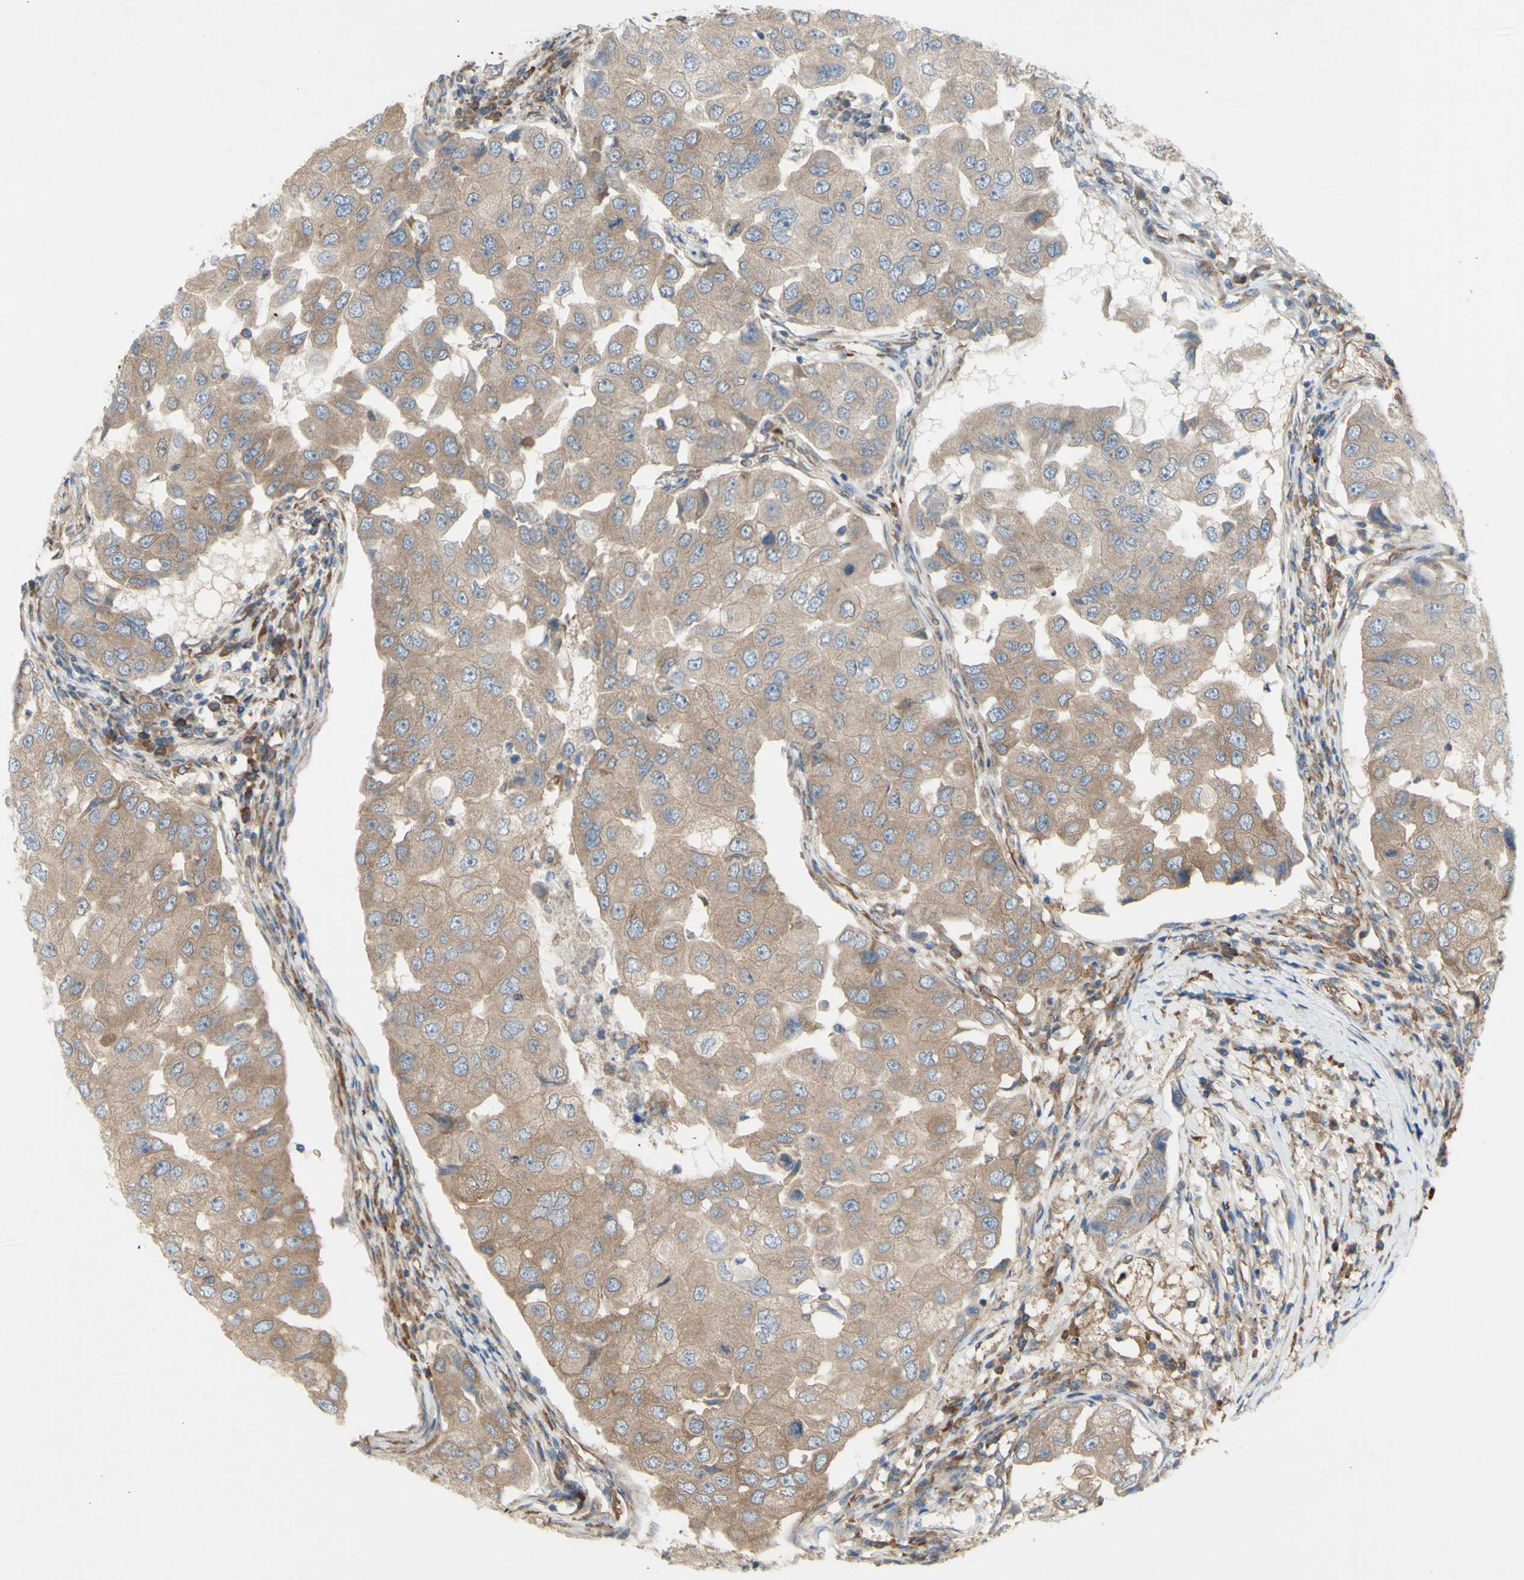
{"staining": {"intensity": "moderate", "quantity": ">75%", "location": "cytoplasmic/membranous"}, "tissue": "breast cancer", "cell_type": "Tumor cells", "image_type": "cancer", "snomed": [{"axis": "morphology", "description": "Duct carcinoma"}, {"axis": "topography", "description": "Breast"}], "caption": "The micrograph demonstrates immunohistochemical staining of breast cancer (invasive ductal carcinoma). There is moderate cytoplasmic/membranous staining is identified in approximately >75% of tumor cells.", "gene": "KLC1", "patient": {"sex": "female", "age": 27}}